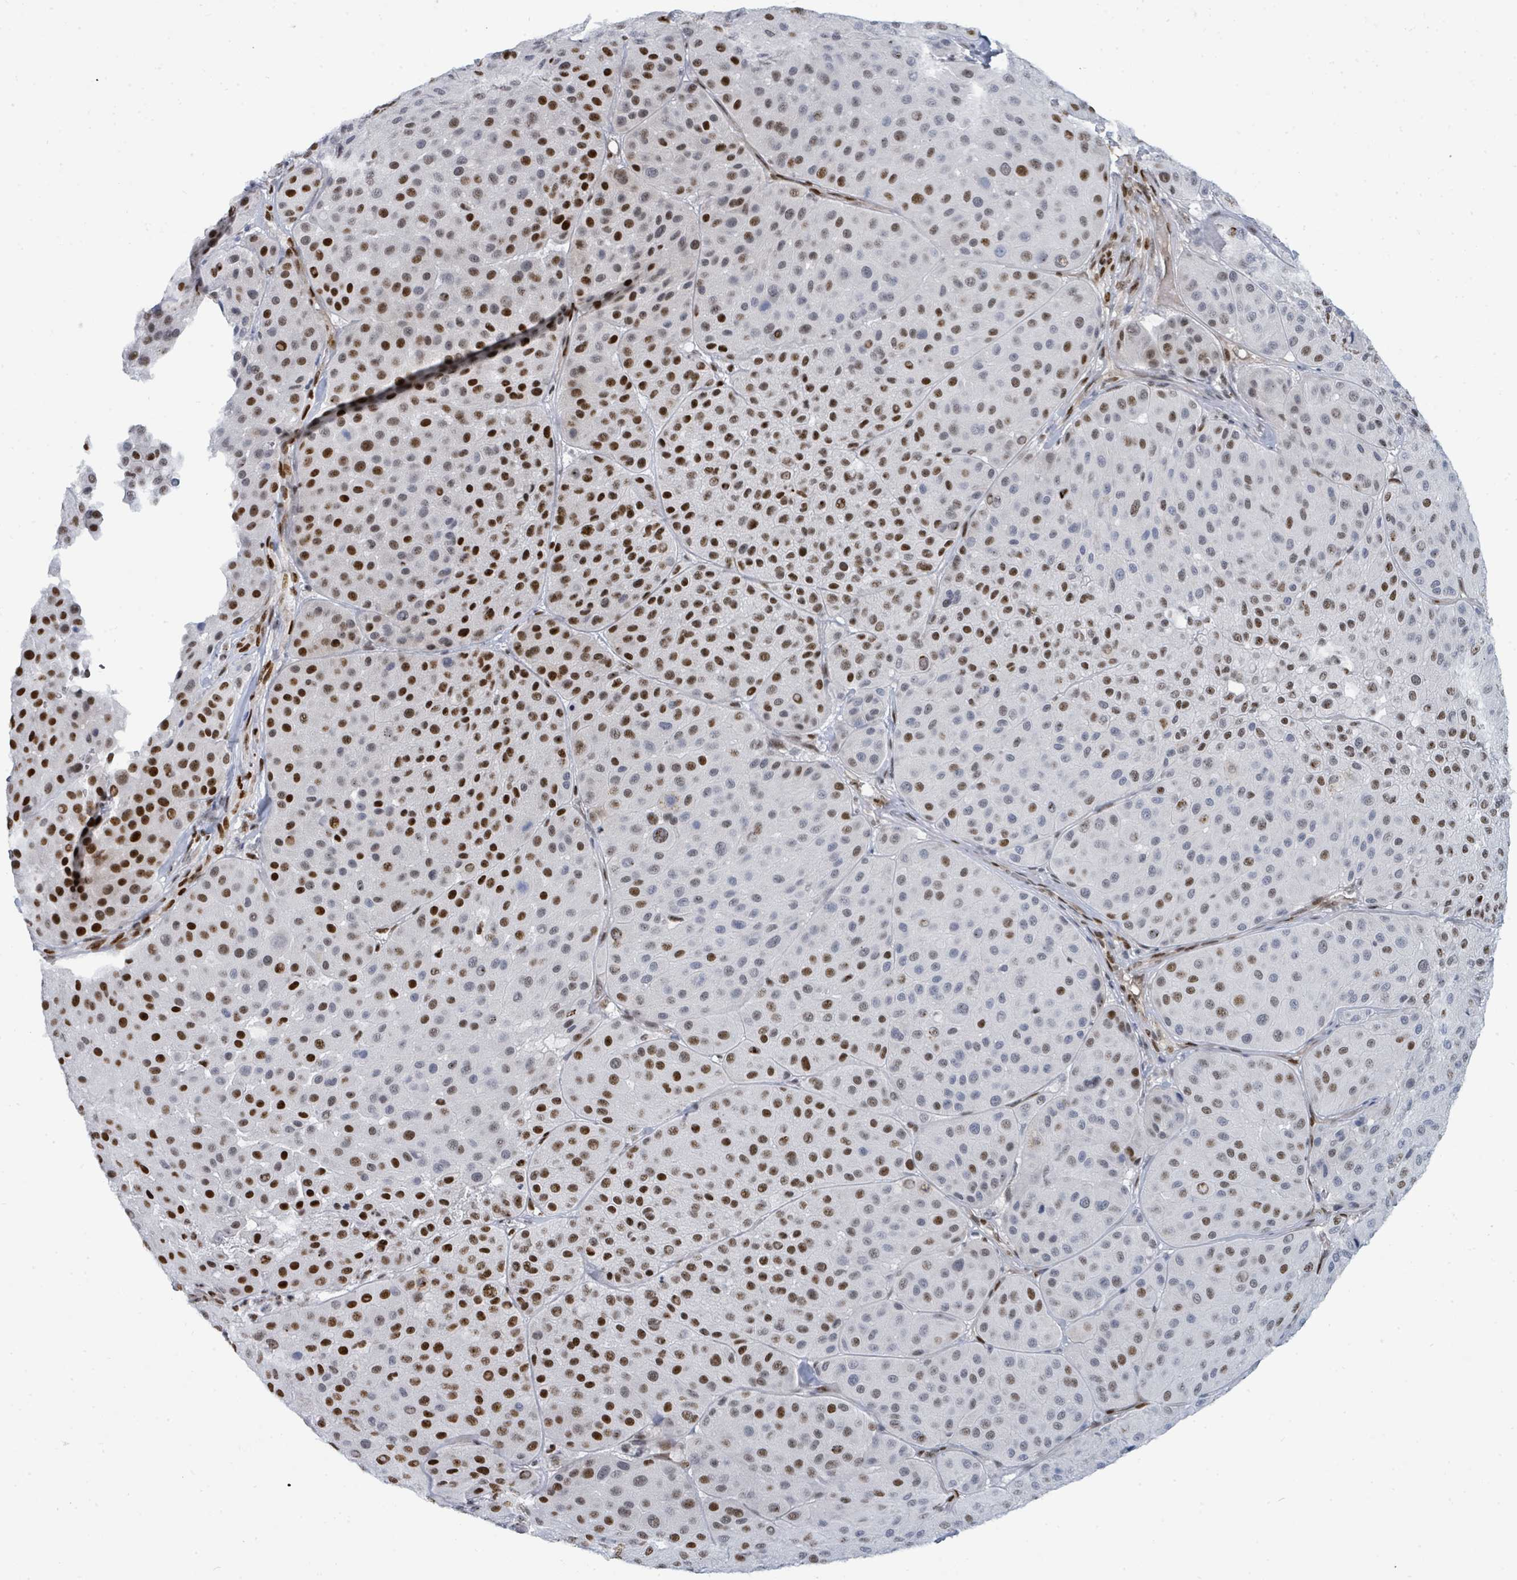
{"staining": {"intensity": "strong", "quantity": "25%-75%", "location": "nuclear"}, "tissue": "melanoma", "cell_type": "Tumor cells", "image_type": "cancer", "snomed": [{"axis": "morphology", "description": "Malignant melanoma, Metastatic site"}, {"axis": "topography", "description": "Smooth muscle"}], "caption": "Immunohistochemical staining of melanoma shows strong nuclear protein positivity in about 25%-75% of tumor cells. Using DAB (3,3'-diaminobenzidine) (brown) and hematoxylin (blue) stains, captured at high magnification using brightfield microscopy.", "gene": "SUMO4", "patient": {"sex": "male", "age": 41}}